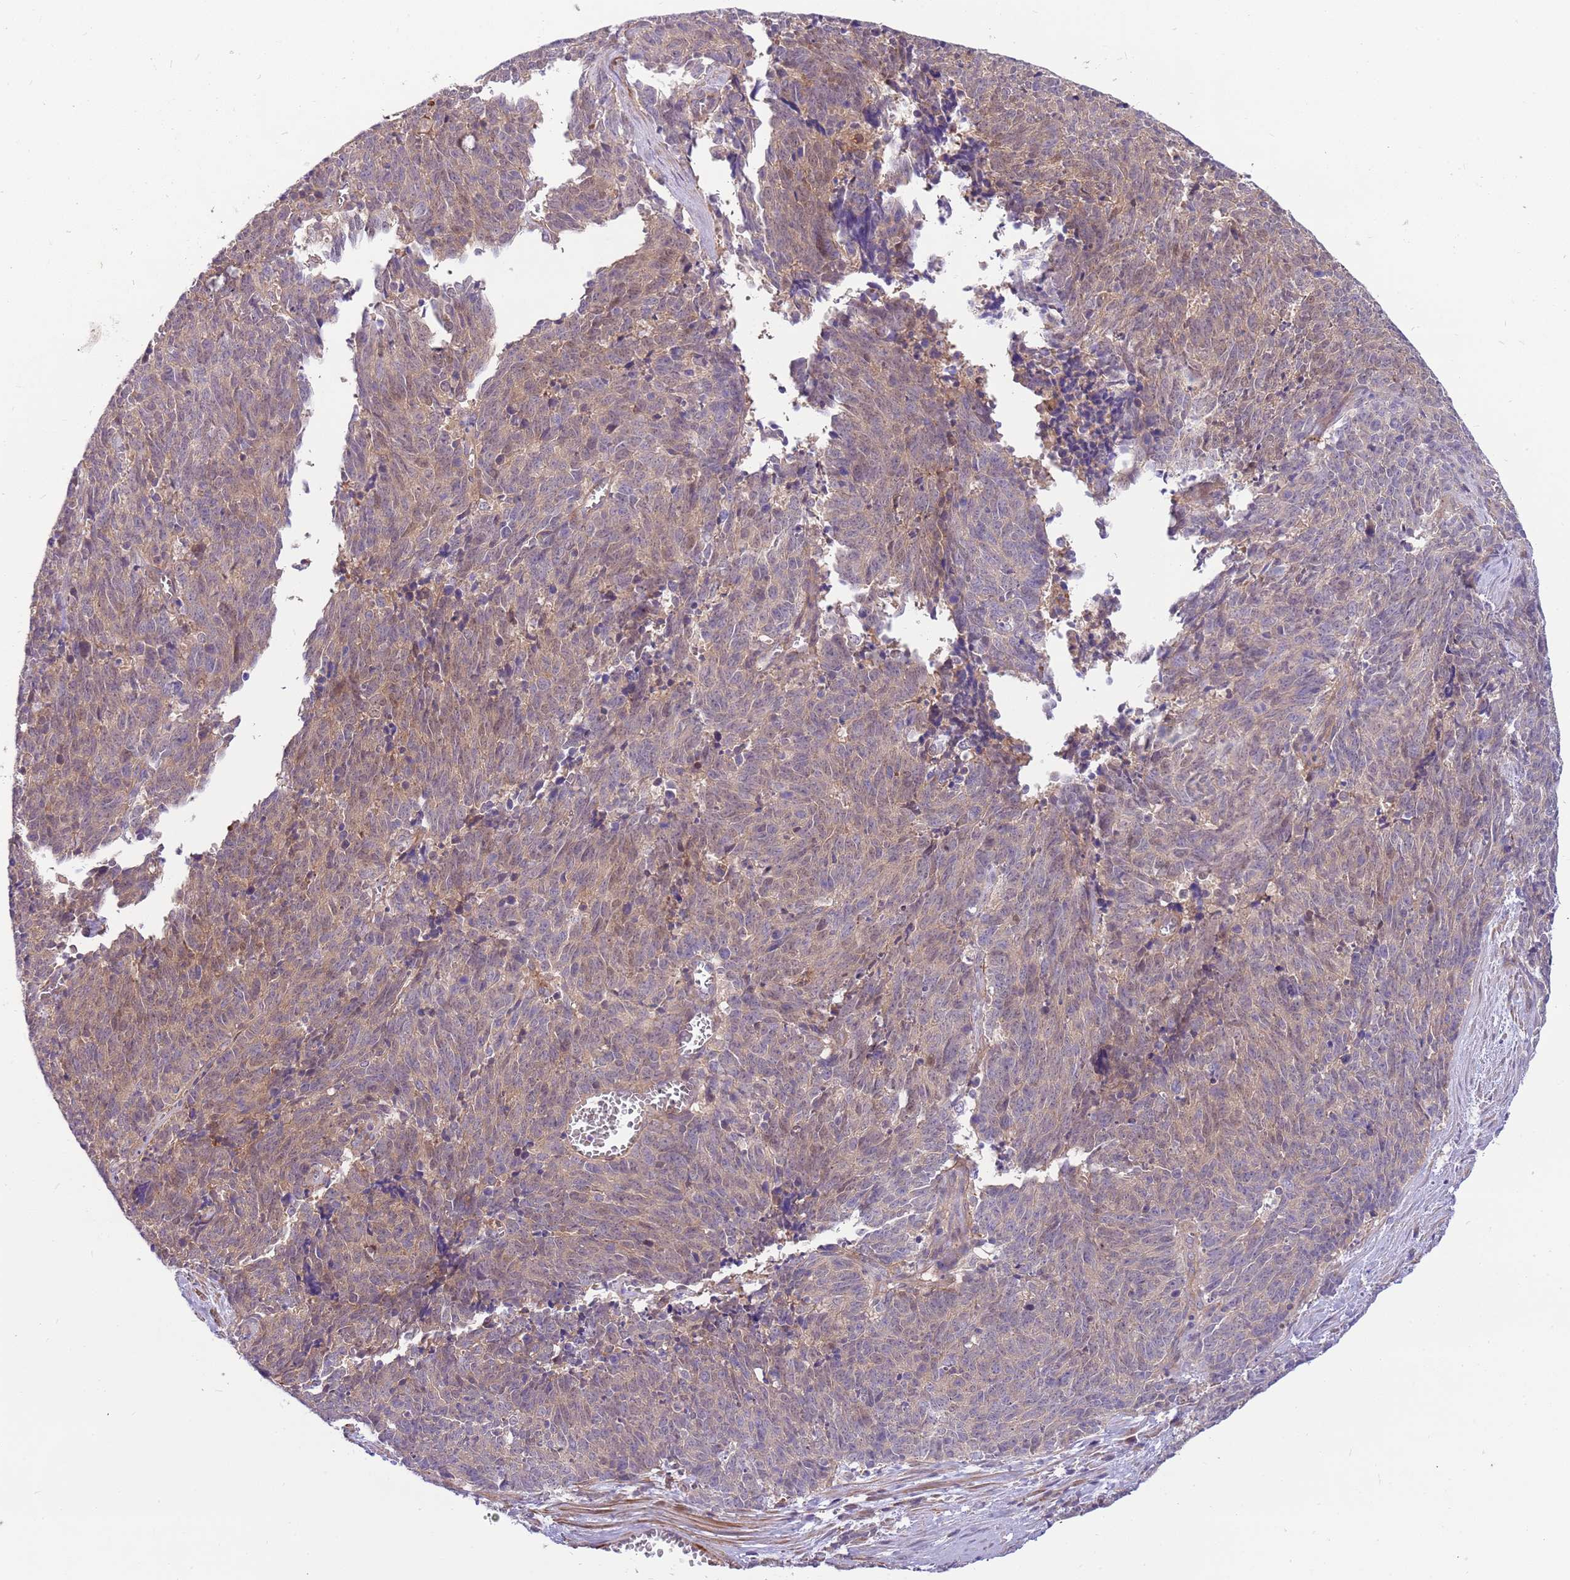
{"staining": {"intensity": "weak", "quantity": ">75%", "location": "cytoplasmic/membranous"}, "tissue": "cervical cancer", "cell_type": "Tumor cells", "image_type": "cancer", "snomed": [{"axis": "morphology", "description": "Squamous cell carcinoma, NOS"}, {"axis": "topography", "description": "Cervix"}], "caption": "Cervical cancer tissue shows weak cytoplasmic/membranous staining in approximately >75% of tumor cells, visualized by immunohistochemistry. (Brightfield microscopy of DAB IHC at high magnification).", "gene": "MVD", "patient": {"sex": "female", "age": 29}}